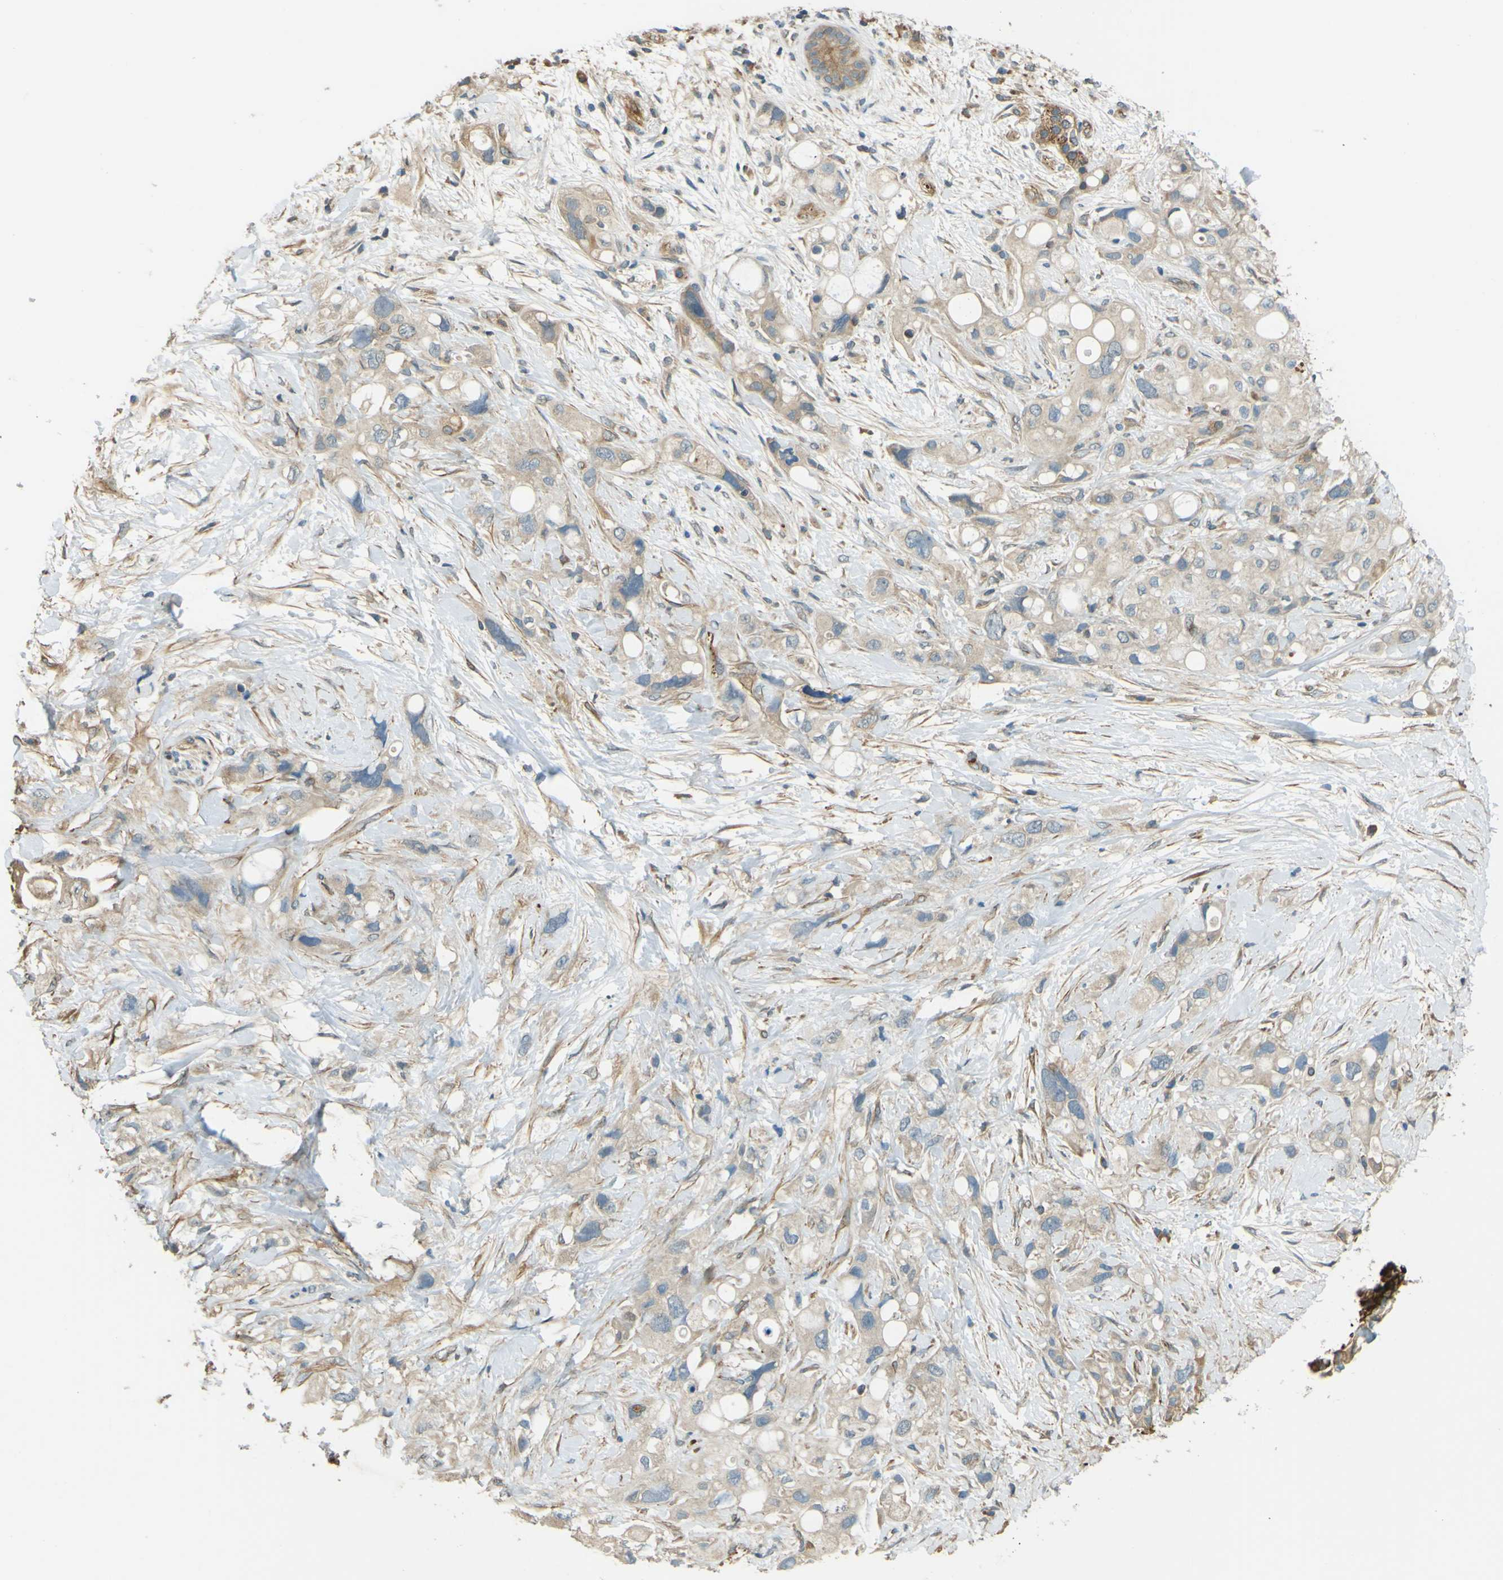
{"staining": {"intensity": "weak", "quantity": ">75%", "location": "cytoplasmic/membranous"}, "tissue": "pancreatic cancer", "cell_type": "Tumor cells", "image_type": "cancer", "snomed": [{"axis": "morphology", "description": "Adenocarcinoma, NOS"}, {"axis": "topography", "description": "Pancreas"}], "caption": "IHC (DAB) staining of pancreatic adenocarcinoma exhibits weak cytoplasmic/membranous protein positivity in about >75% of tumor cells. The staining was performed using DAB to visualize the protein expression in brown, while the nuclei were stained in blue with hematoxylin (Magnification: 20x).", "gene": "LPCAT1", "patient": {"sex": "female", "age": 56}}